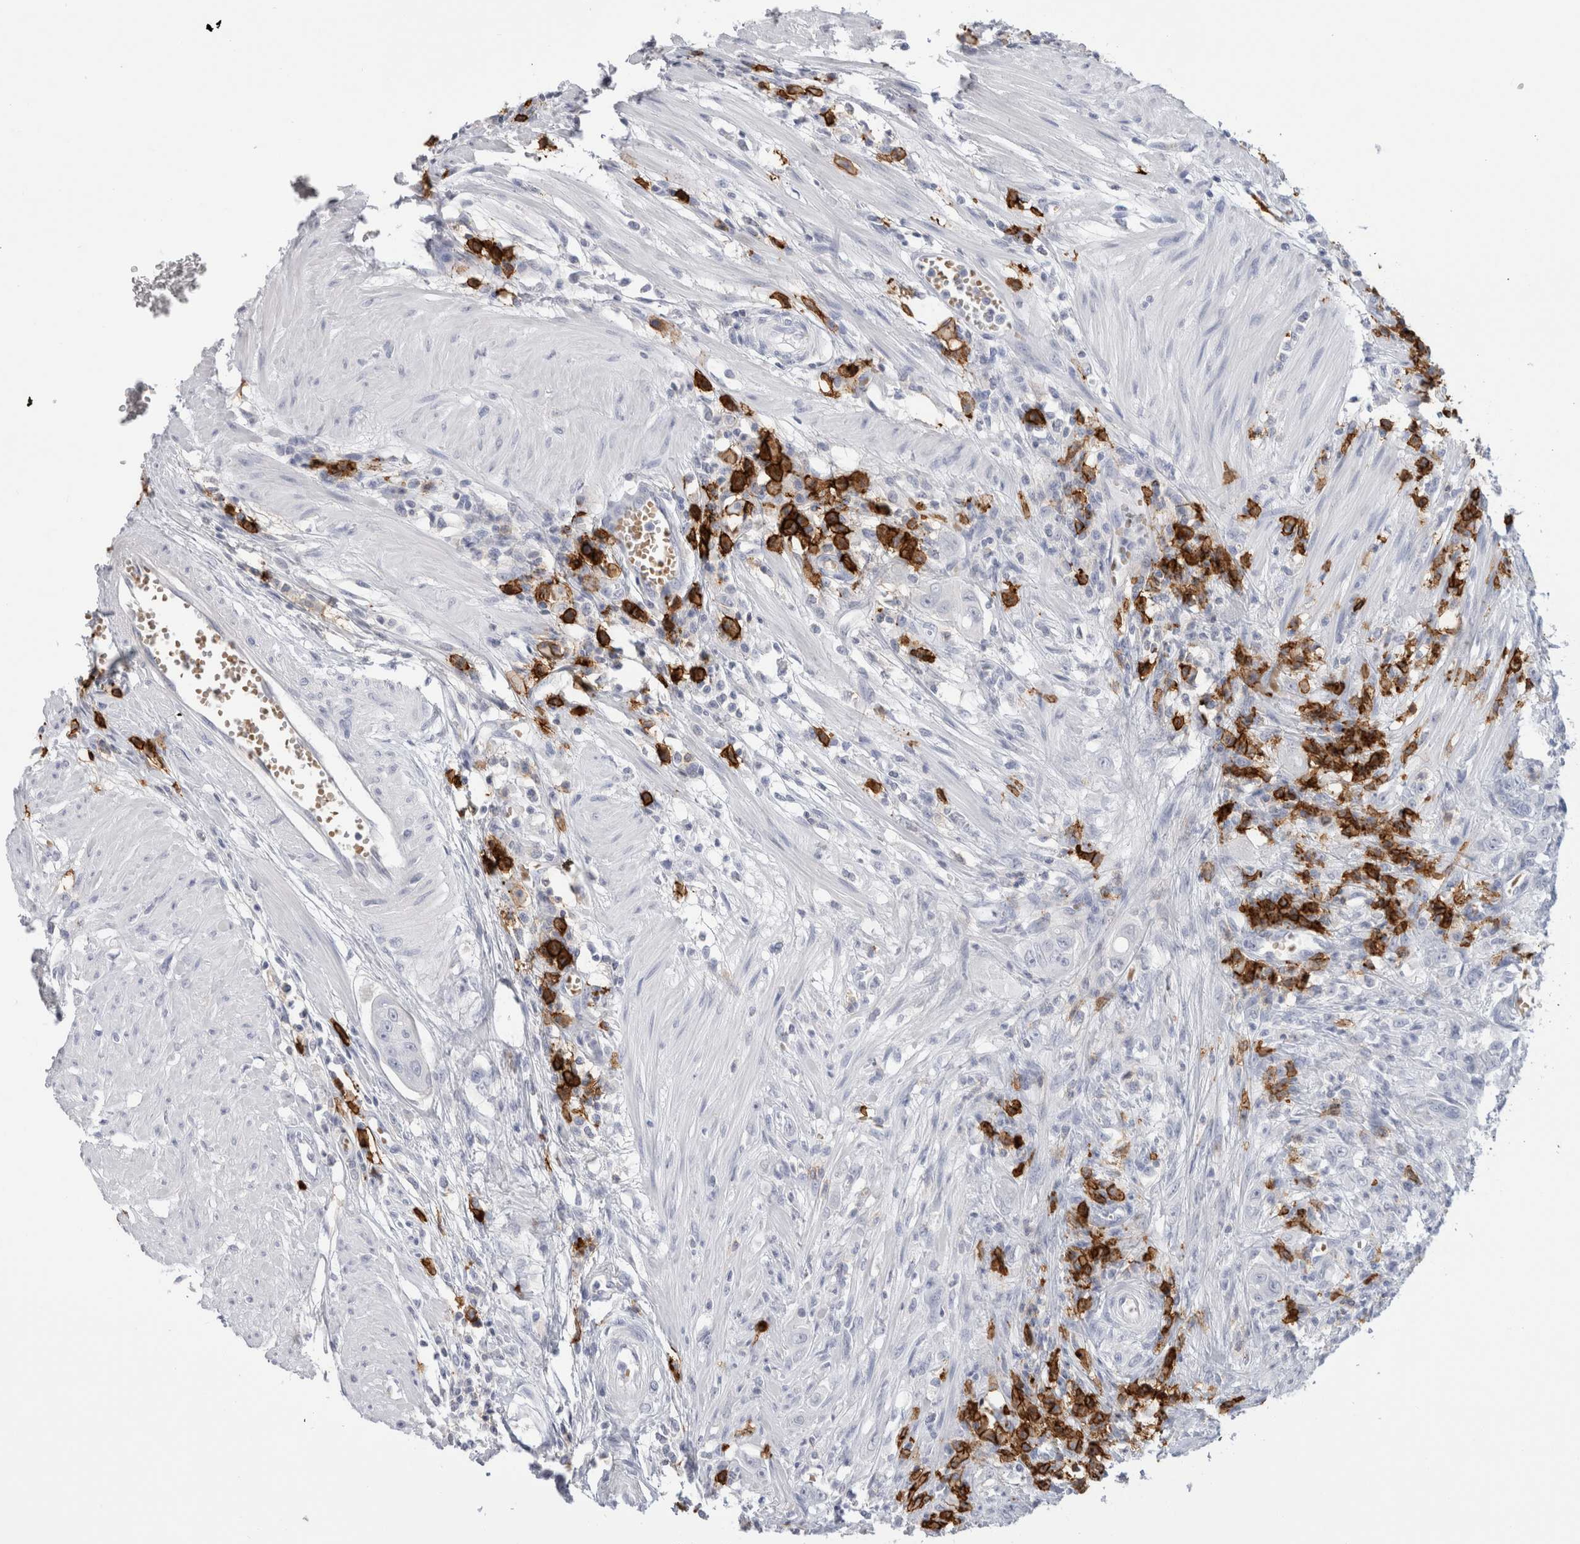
{"staining": {"intensity": "negative", "quantity": "none", "location": "none"}, "tissue": "colorectal cancer", "cell_type": "Tumor cells", "image_type": "cancer", "snomed": [{"axis": "morphology", "description": "Adenoma, NOS"}, {"axis": "morphology", "description": "Adenocarcinoma, NOS"}, {"axis": "topography", "description": "Colon"}], "caption": "High power microscopy photomicrograph of an IHC micrograph of colorectal cancer (adenocarcinoma), revealing no significant staining in tumor cells.", "gene": "CD38", "patient": {"sex": "male", "age": 79}}